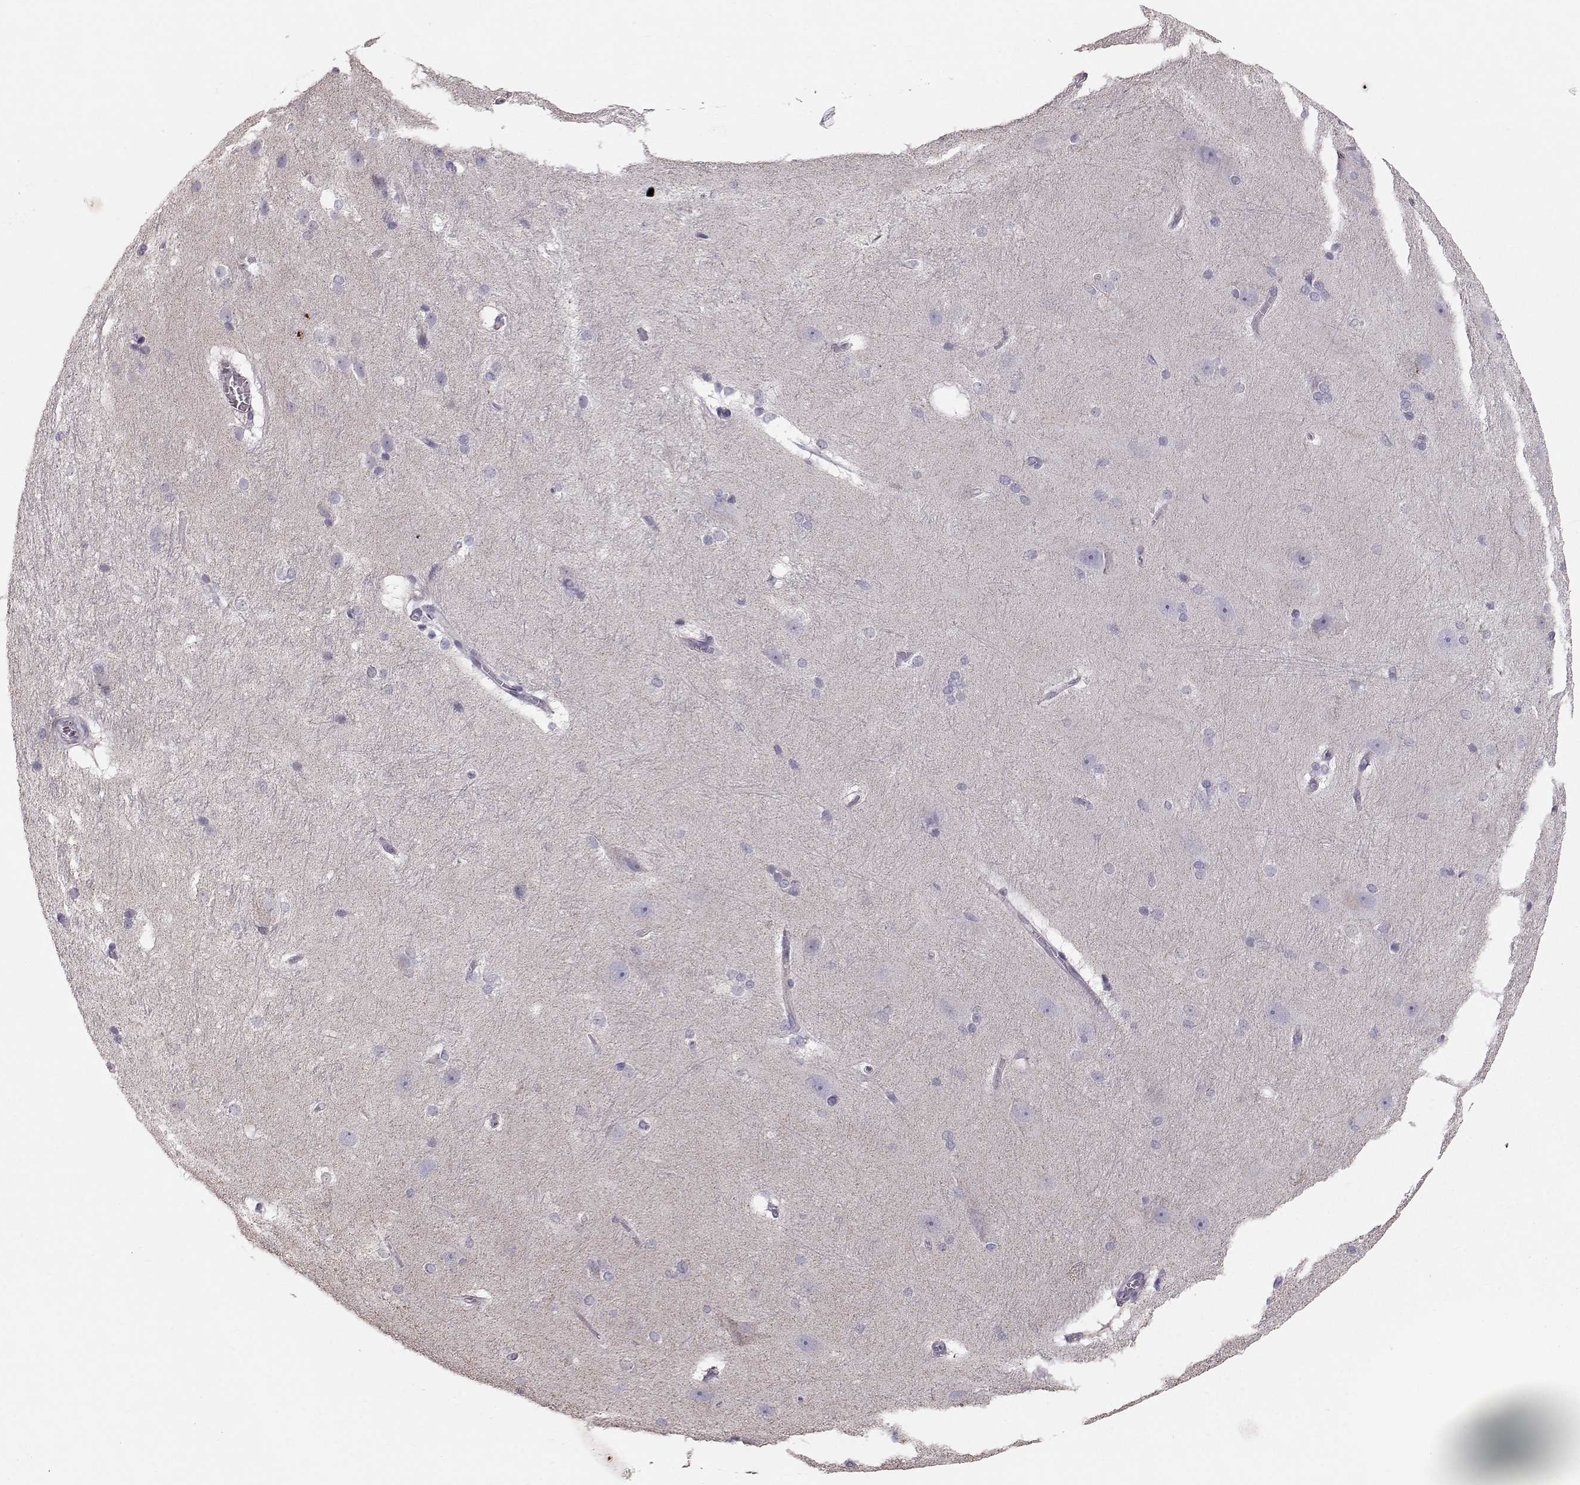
{"staining": {"intensity": "negative", "quantity": "none", "location": "none"}, "tissue": "hippocampus", "cell_type": "Glial cells", "image_type": "normal", "snomed": [{"axis": "morphology", "description": "Normal tissue, NOS"}, {"axis": "topography", "description": "Cerebral cortex"}, {"axis": "topography", "description": "Hippocampus"}], "caption": "This is a photomicrograph of immunohistochemistry staining of normal hippocampus, which shows no expression in glial cells. The staining is performed using DAB brown chromogen with nuclei counter-stained in using hematoxylin.", "gene": "POU1F1", "patient": {"sex": "female", "age": 19}}